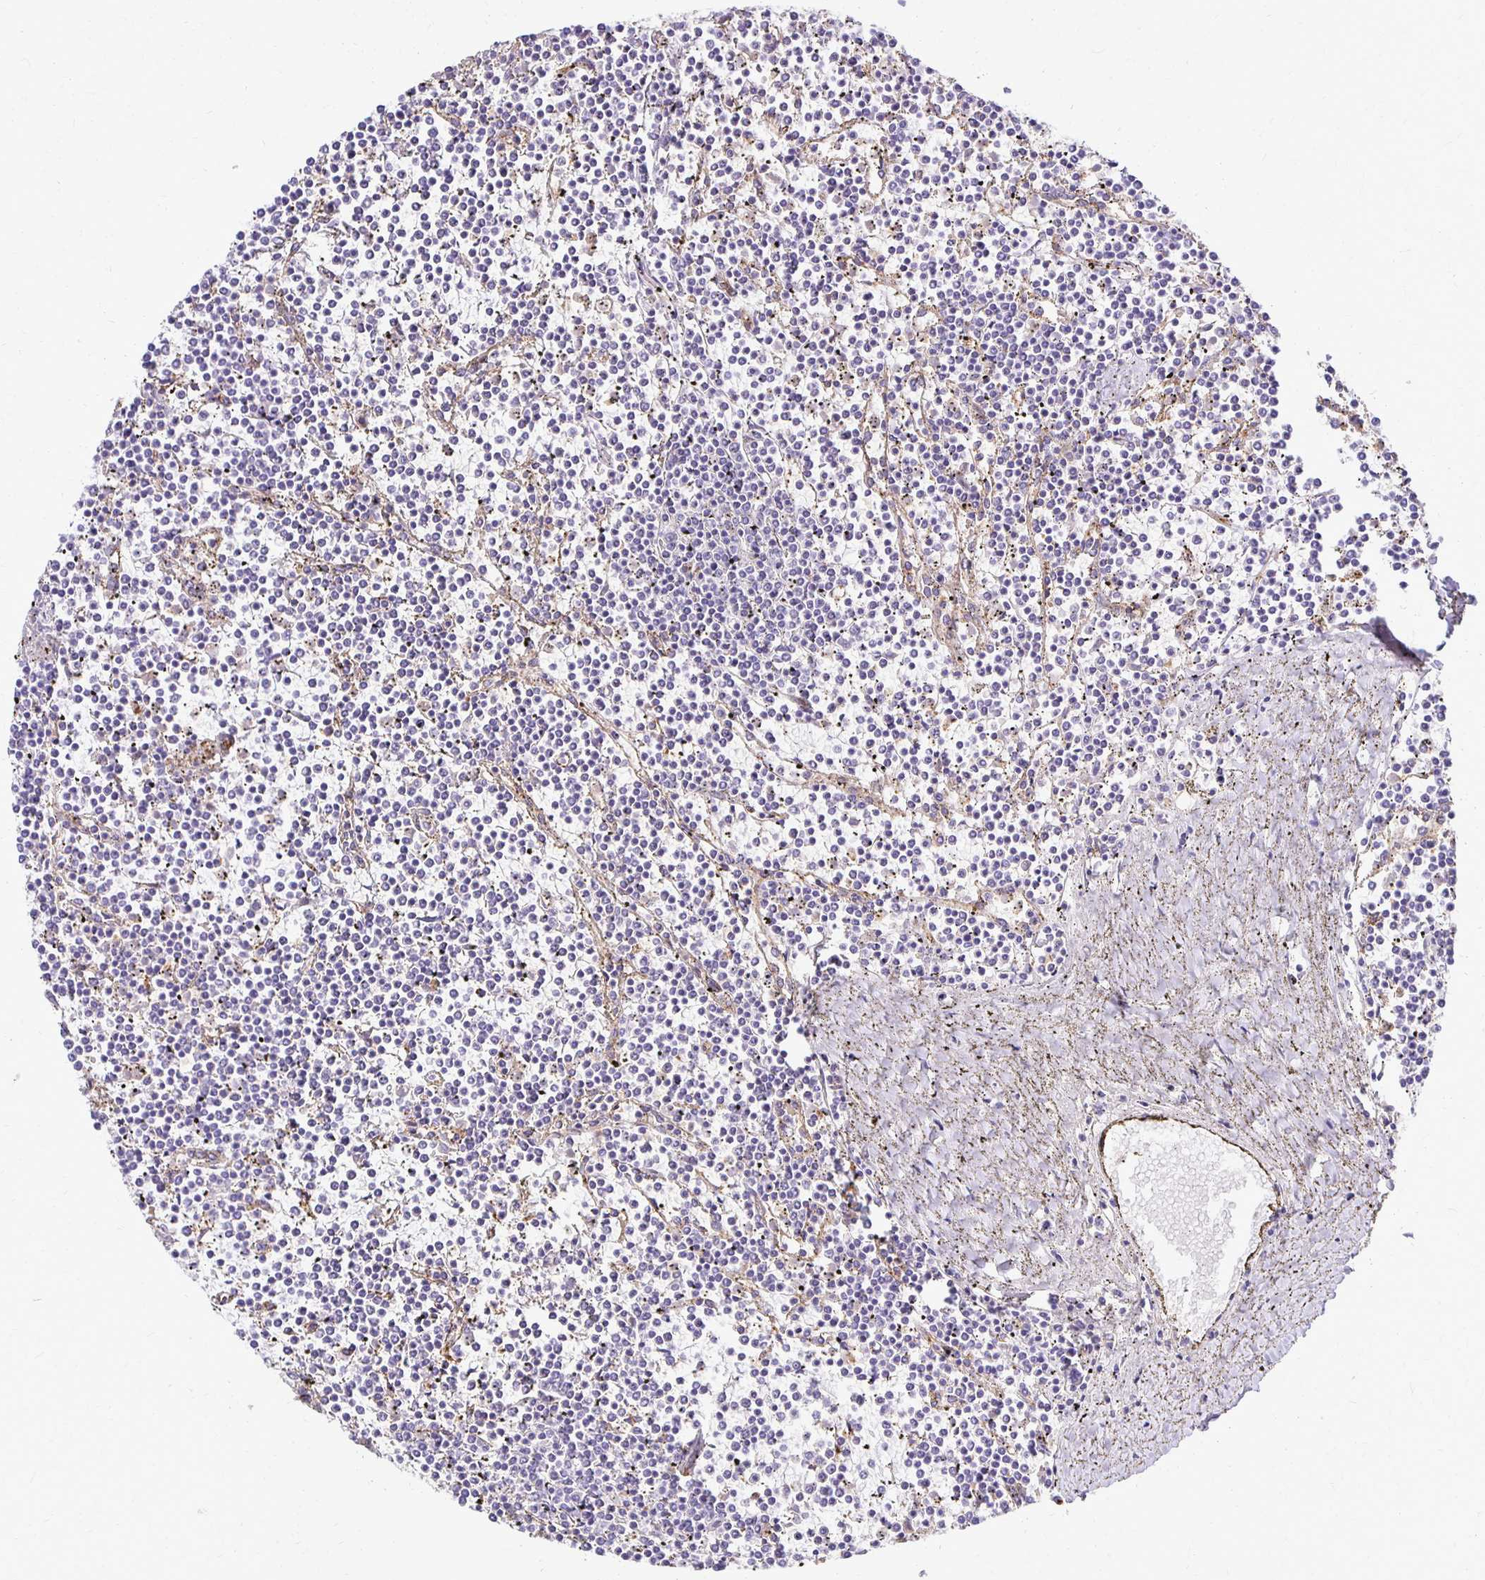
{"staining": {"intensity": "negative", "quantity": "none", "location": "none"}, "tissue": "lymphoma", "cell_type": "Tumor cells", "image_type": "cancer", "snomed": [{"axis": "morphology", "description": "Malignant lymphoma, non-Hodgkin's type, Low grade"}, {"axis": "topography", "description": "Spleen"}], "caption": "Immunohistochemistry histopathology image of human low-grade malignant lymphoma, non-Hodgkin's type stained for a protein (brown), which exhibits no staining in tumor cells.", "gene": "TTYH1", "patient": {"sex": "female", "age": 19}}